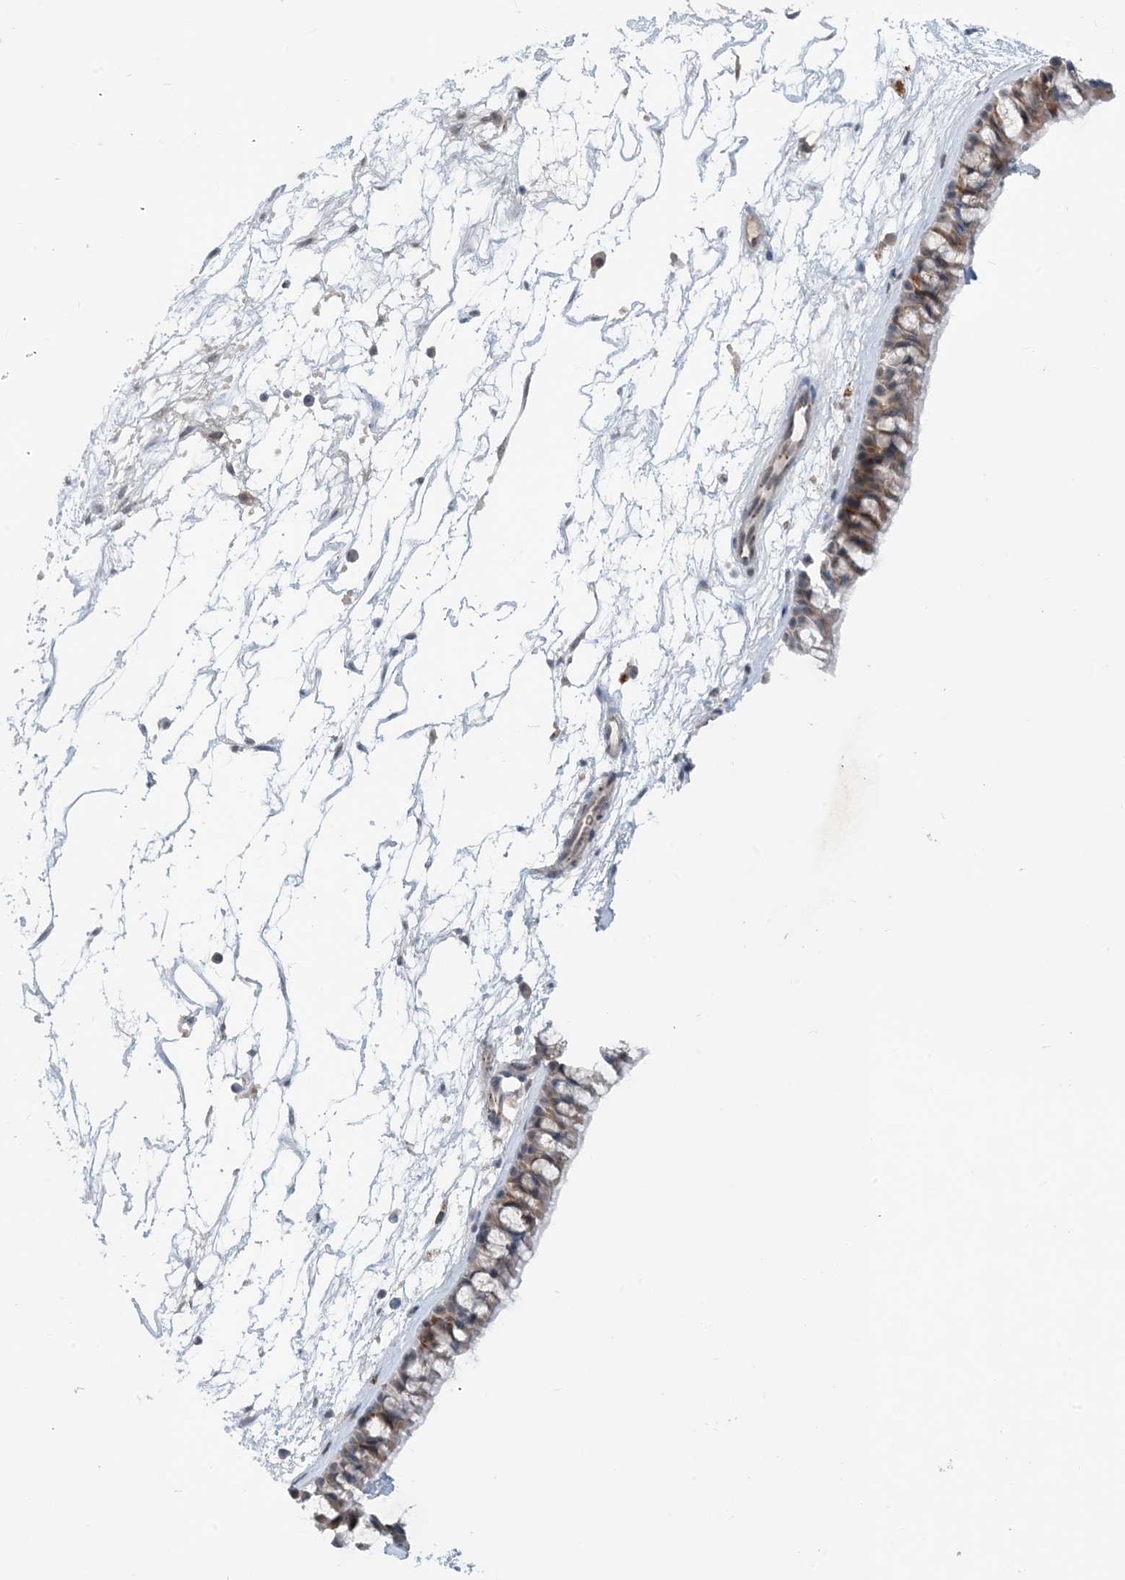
{"staining": {"intensity": "moderate", "quantity": ">75%", "location": "cytoplasmic/membranous"}, "tissue": "nasopharynx", "cell_type": "Respiratory epithelial cells", "image_type": "normal", "snomed": [{"axis": "morphology", "description": "Normal tissue, NOS"}, {"axis": "topography", "description": "Nasopharynx"}], "caption": "Respiratory epithelial cells exhibit medium levels of moderate cytoplasmic/membranous staining in about >75% of cells in normal human nasopharynx. (DAB IHC, brown staining for protein, blue staining for nuclei).", "gene": "TINAG", "patient": {"sex": "male", "age": 64}}